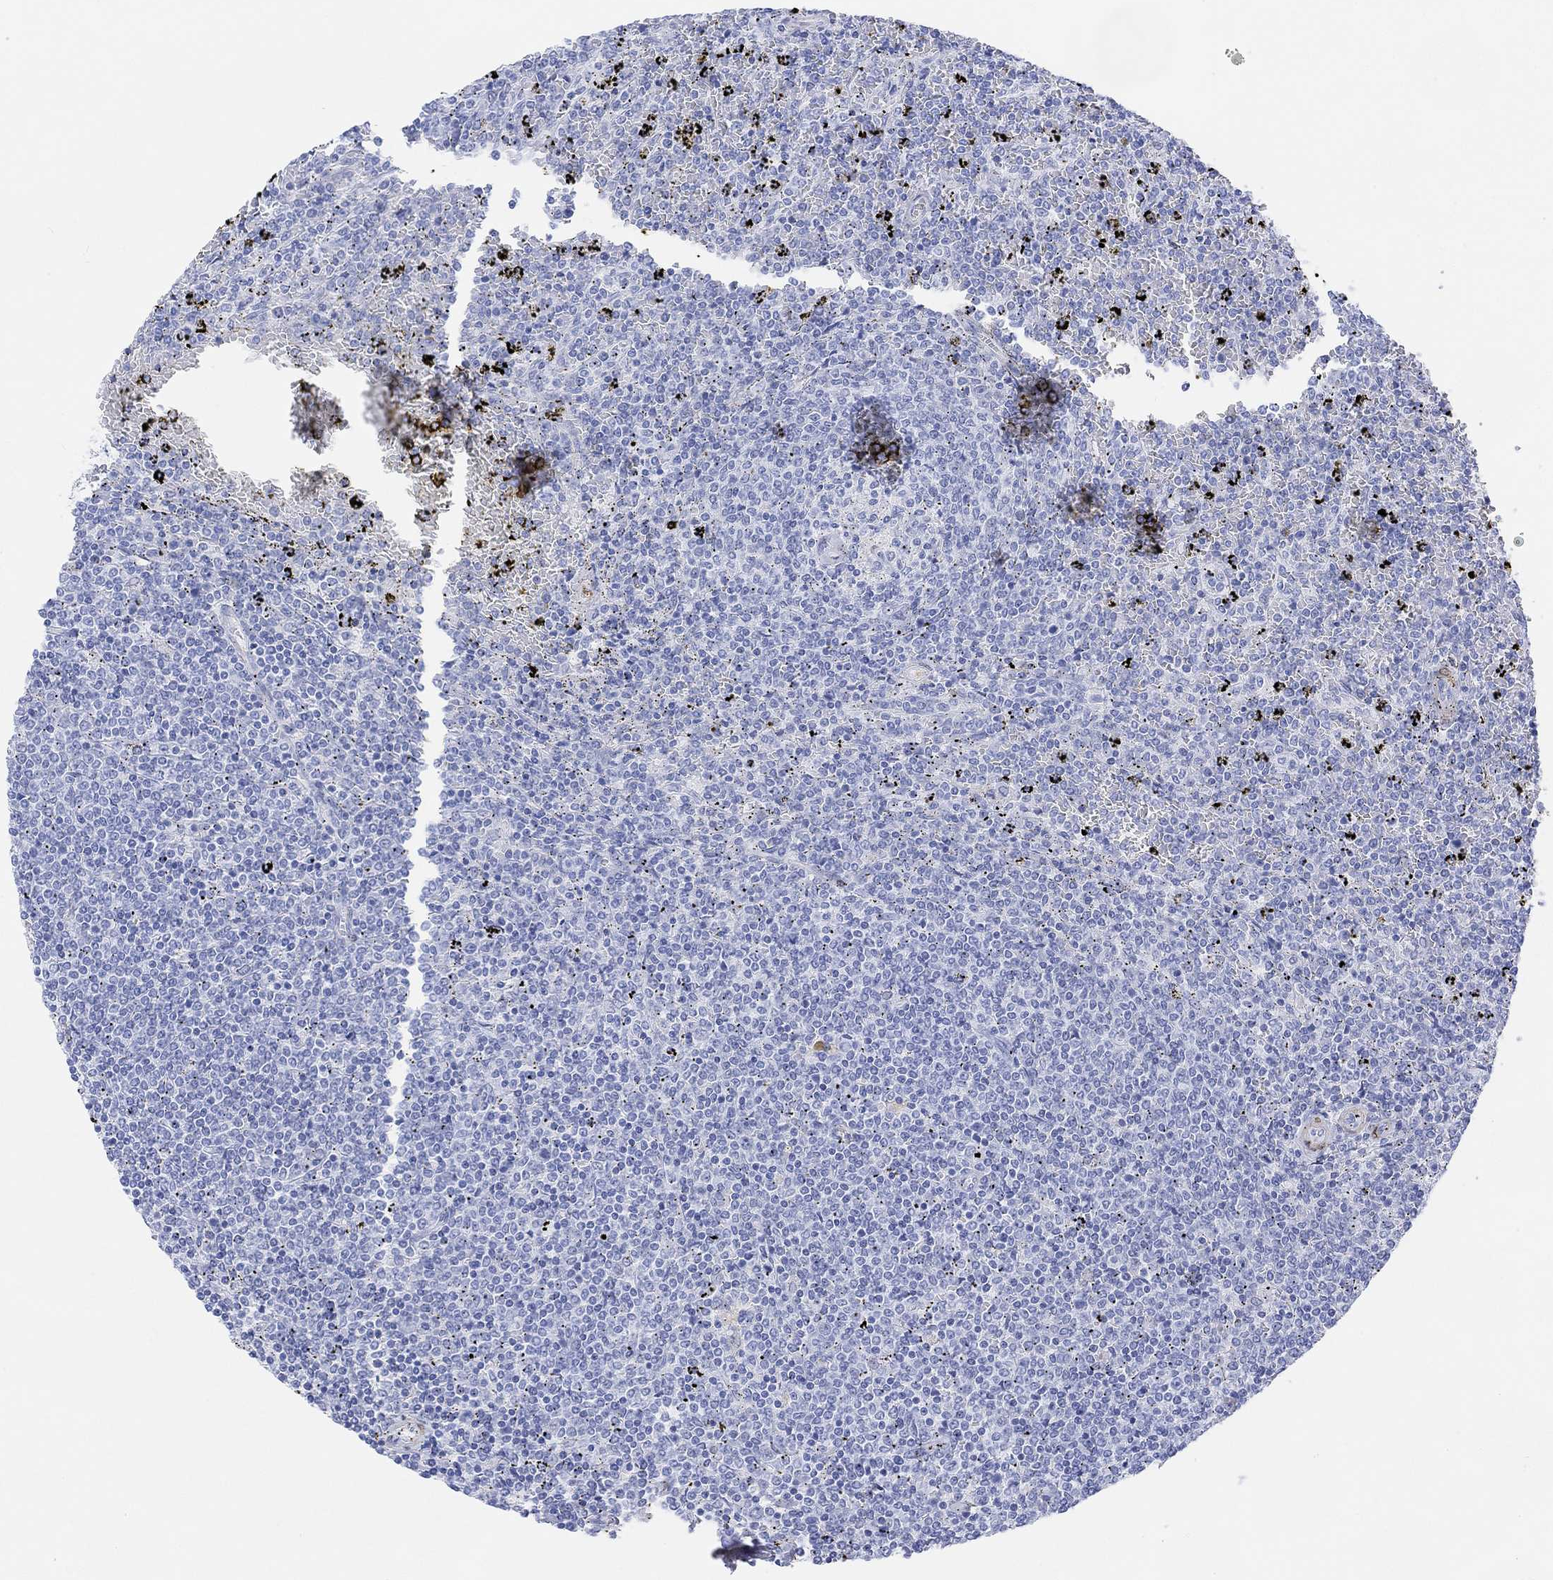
{"staining": {"intensity": "negative", "quantity": "none", "location": "none"}, "tissue": "lymphoma", "cell_type": "Tumor cells", "image_type": "cancer", "snomed": [{"axis": "morphology", "description": "Malignant lymphoma, non-Hodgkin's type, Low grade"}, {"axis": "topography", "description": "Spleen"}], "caption": "Immunohistochemistry of malignant lymphoma, non-Hodgkin's type (low-grade) displays no positivity in tumor cells. (Immunohistochemistry, brightfield microscopy, high magnification).", "gene": "TPPP3", "patient": {"sex": "female", "age": 77}}